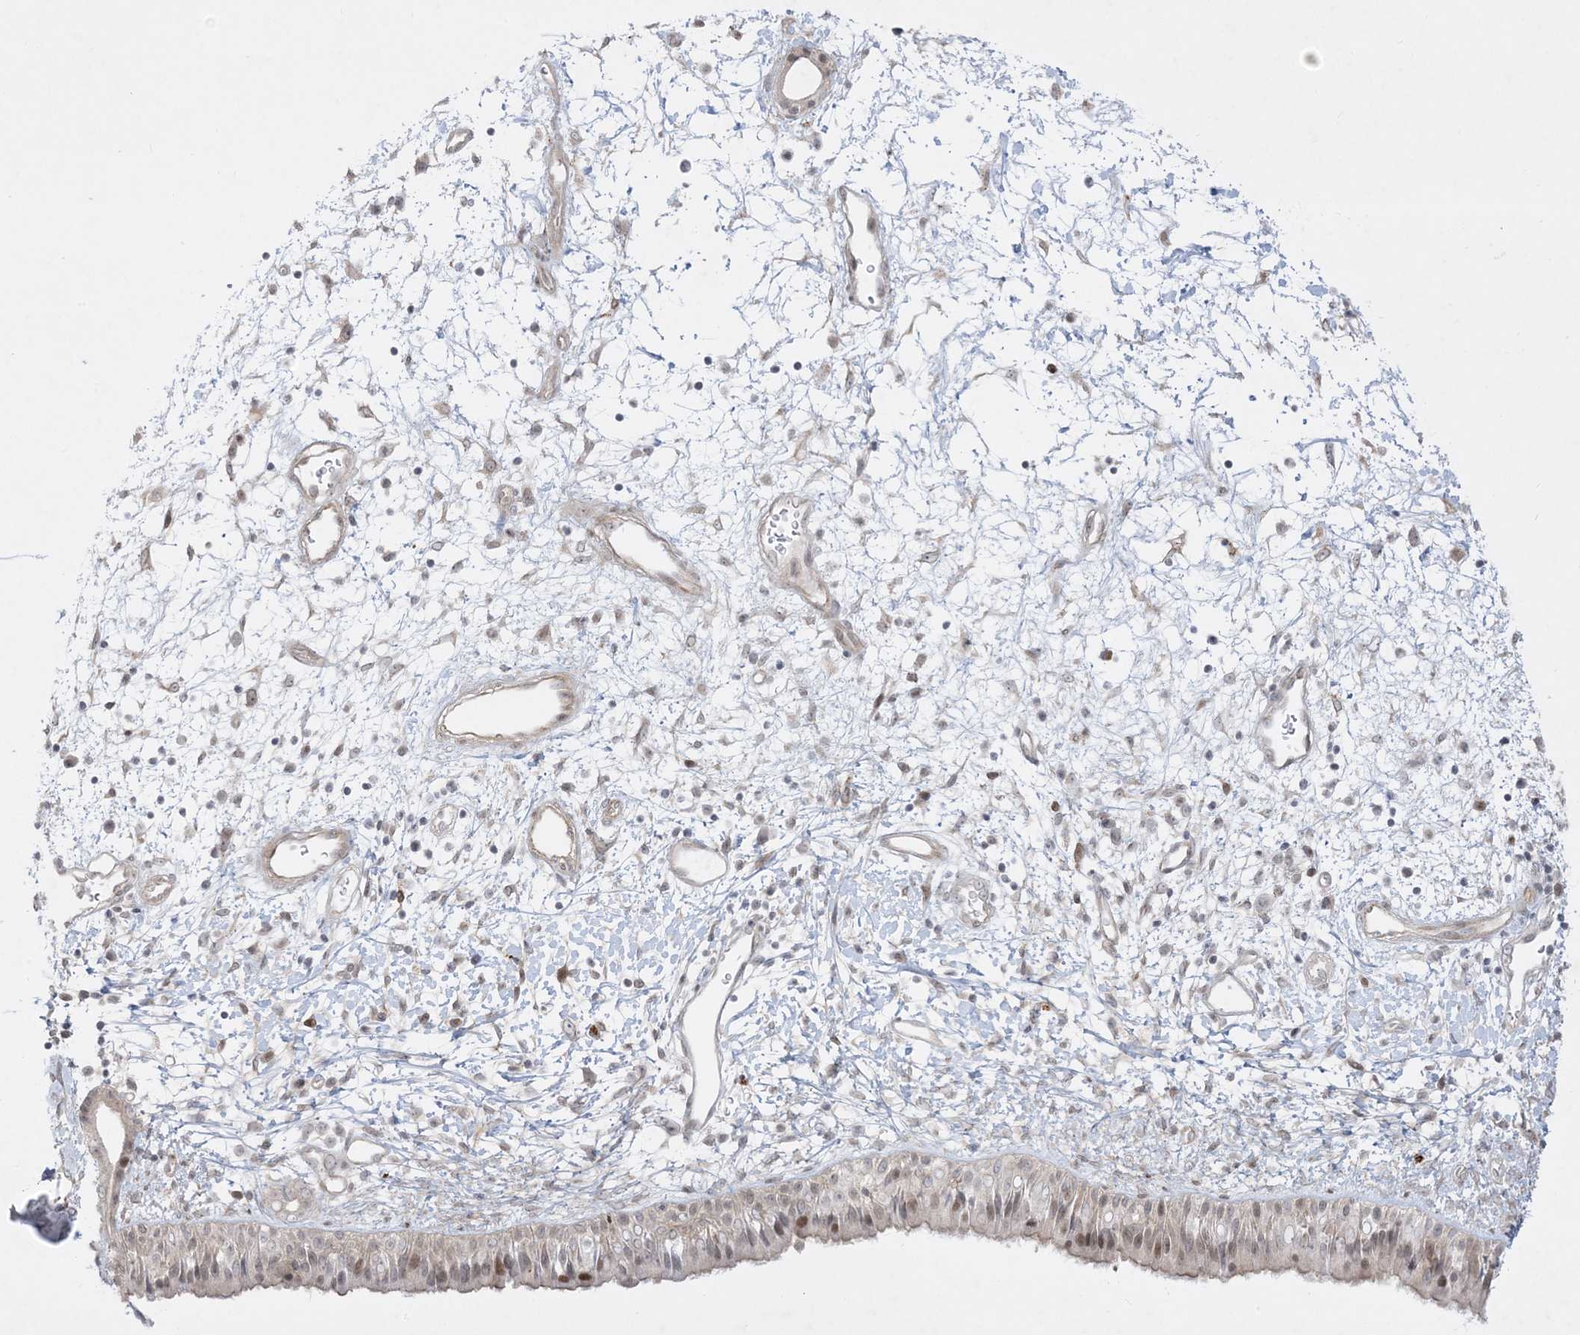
{"staining": {"intensity": "moderate", "quantity": "25%-75%", "location": "nuclear"}, "tissue": "nasopharynx", "cell_type": "Respiratory epithelial cells", "image_type": "normal", "snomed": [{"axis": "morphology", "description": "Normal tissue, NOS"}, {"axis": "topography", "description": "Nasopharynx"}], "caption": "Immunohistochemistry (IHC) photomicrograph of normal nasopharynx: nasopharynx stained using IHC shows medium levels of moderate protein expression localized specifically in the nuclear of respiratory epithelial cells, appearing as a nuclear brown color.", "gene": "PTK6", "patient": {"sex": "male", "age": 22}}